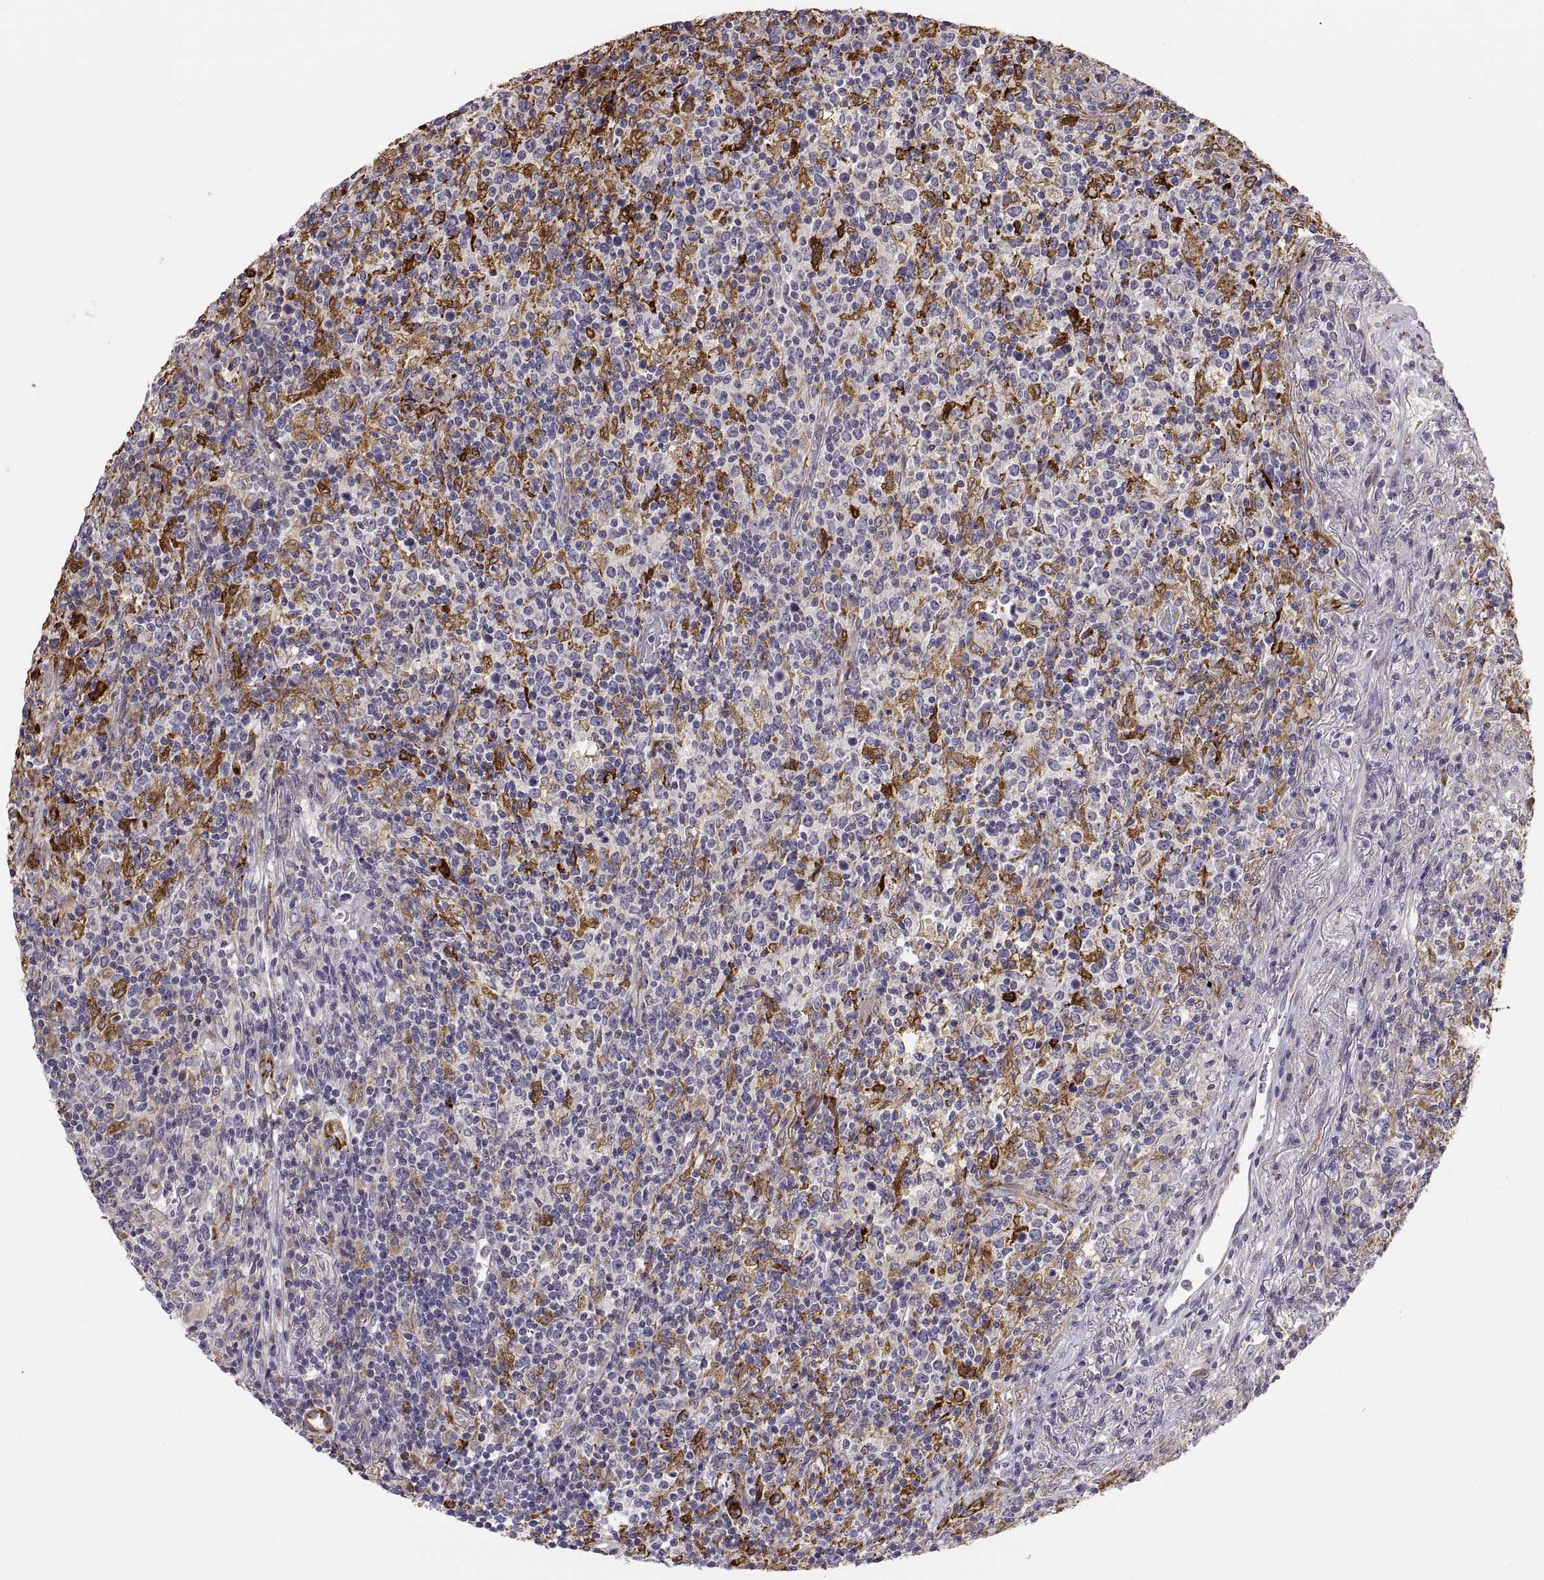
{"staining": {"intensity": "weak", "quantity": "<25%", "location": "cytoplasmic/membranous"}, "tissue": "lymphoma", "cell_type": "Tumor cells", "image_type": "cancer", "snomed": [{"axis": "morphology", "description": "Malignant lymphoma, non-Hodgkin's type, High grade"}, {"axis": "topography", "description": "Lung"}], "caption": "Immunohistochemical staining of malignant lymphoma, non-Hodgkin's type (high-grade) reveals no significant staining in tumor cells.", "gene": "ERO1A", "patient": {"sex": "male", "age": 79}}